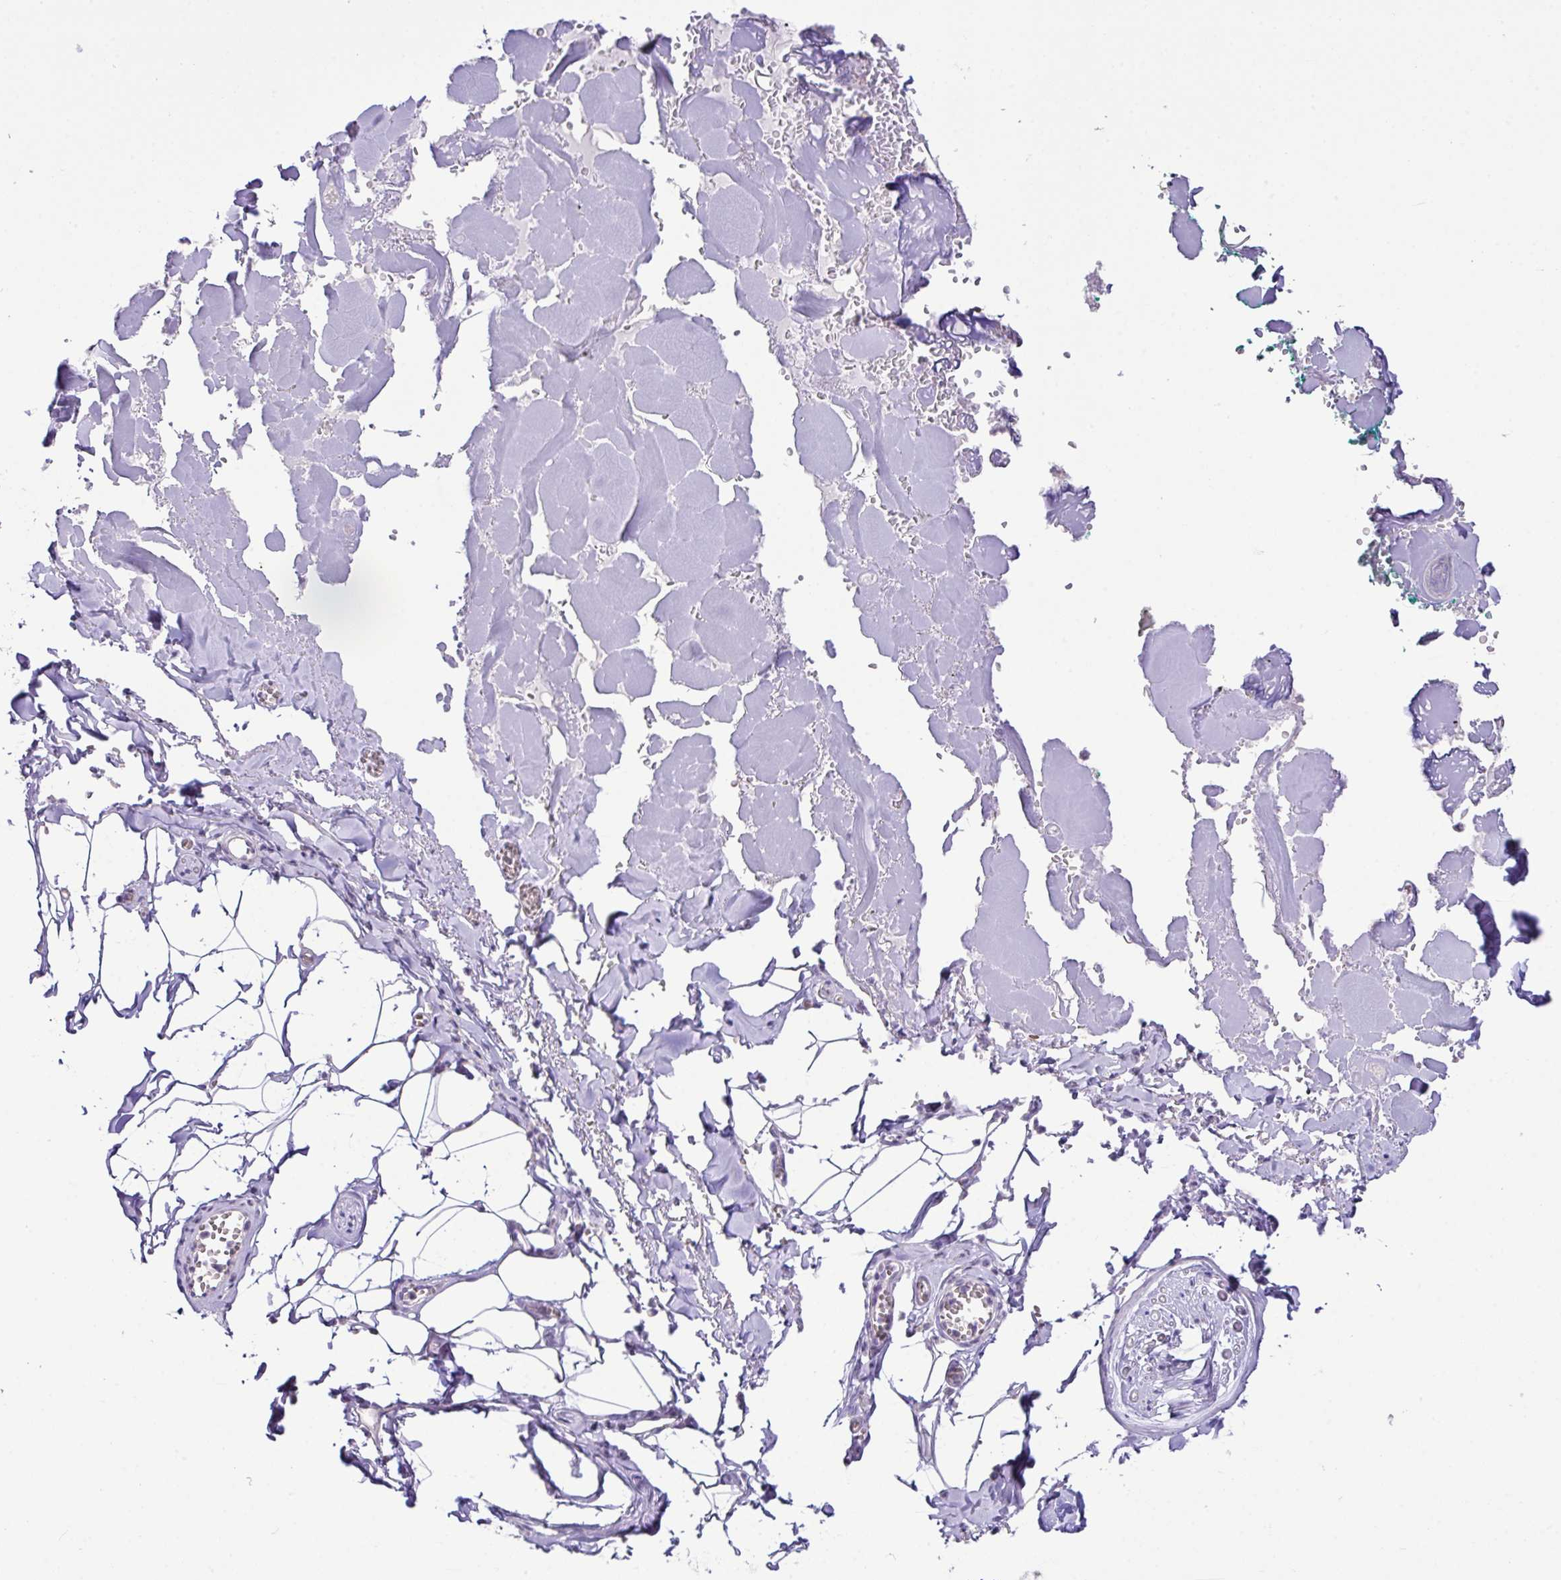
{"staining": {"intensity": "negative", "quantity": "none", "location": "none"}, "tissue": "adipose tissue", "cell_type": "Adipocytes", "image_type": "normal", "snomed": [{"axis": "morphology", "description": "Normal tissue, NOS"}, {"axis": "topography", "description": "Vulva"}, {"axis": "topography", "description": "Peripheral nerve tissue"}], "caption": "This is a photomicrograph of immunohistochemistry staining of normal adipose tissue, which shows no staining in adipocytes. The staining is performed using DAB (3,3'-diaminobenzidine) brown chromogen with nuclei counter-stained in using hematoxylin.", "gene": "D2HGDH", "patient": {"sex": "female", "age": 66}}